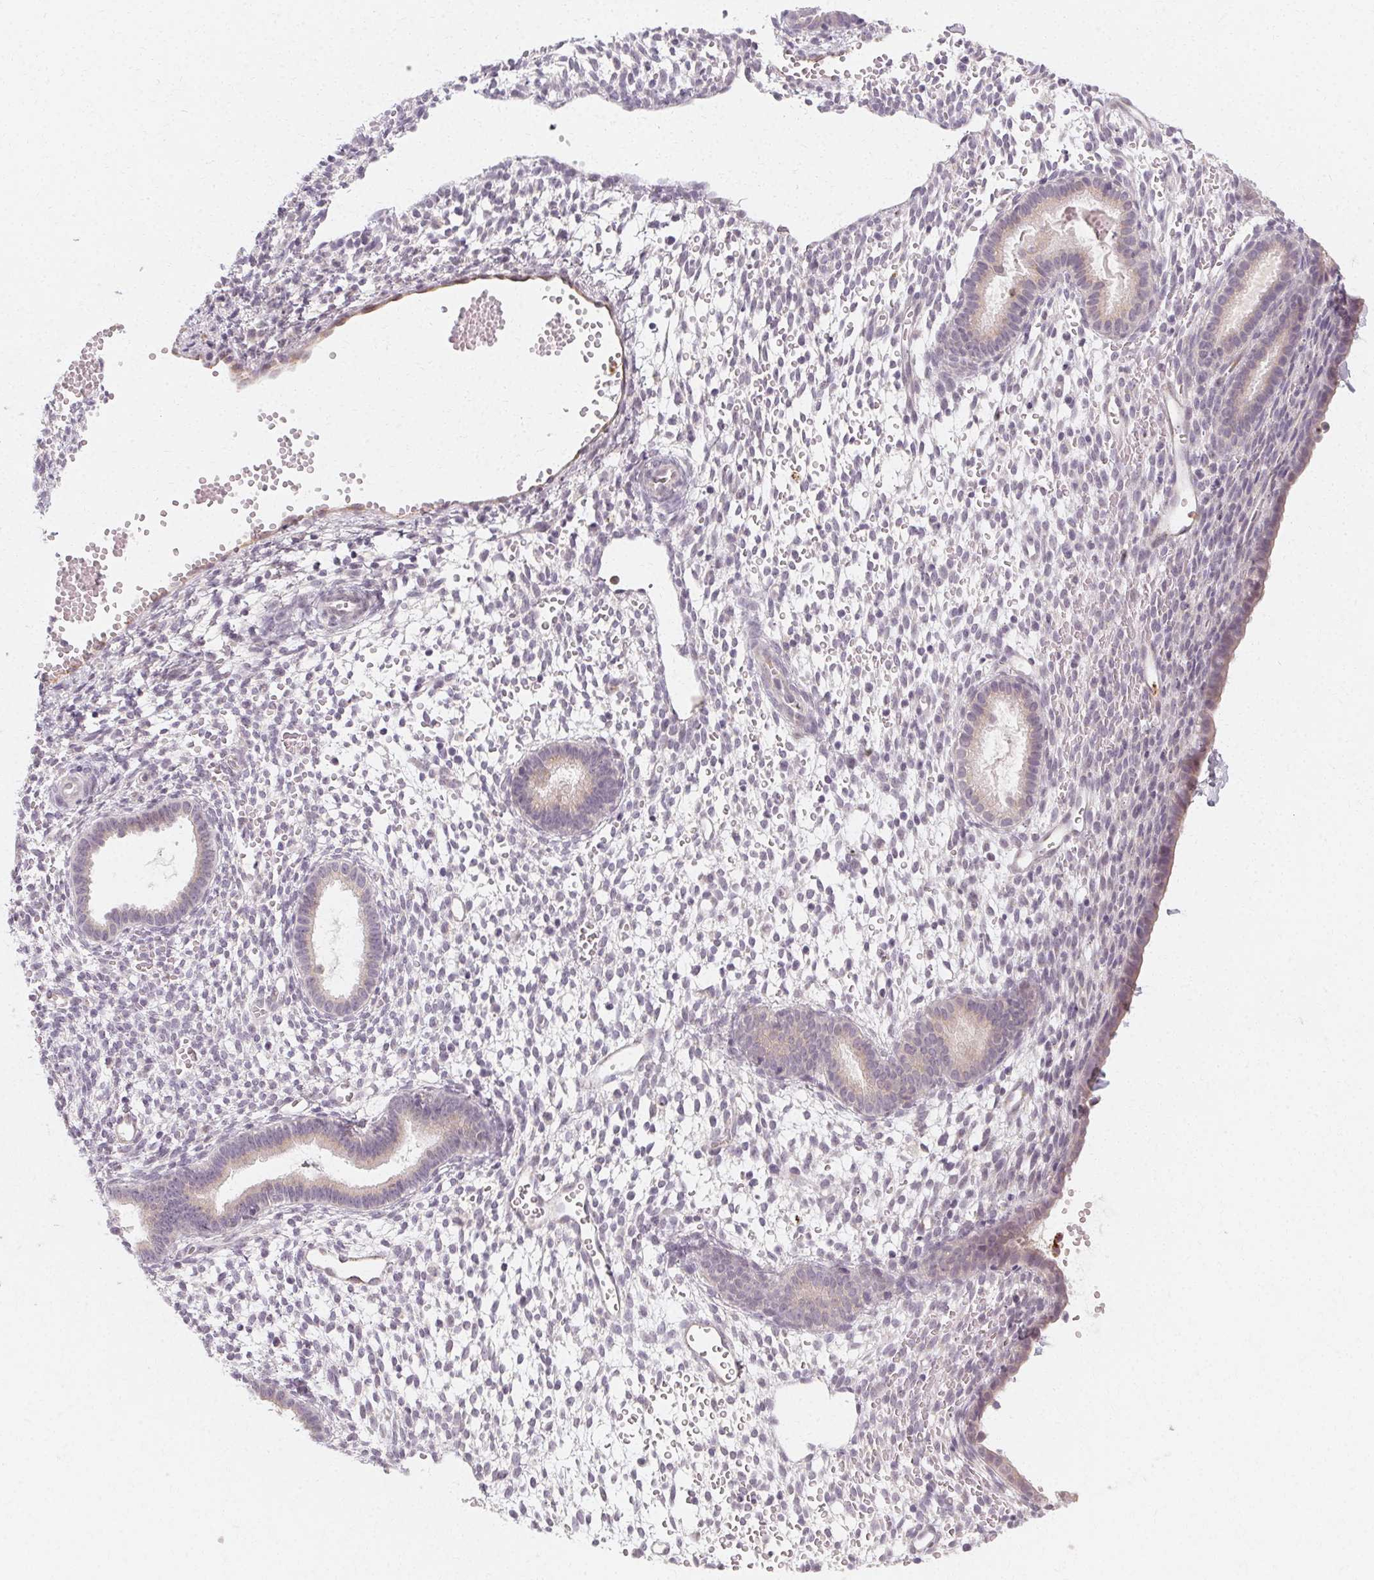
{"staining": {"intensity": "negative", "quantity": "none", "location": "none"}, "tissue": "endometrium", "cell_type": "Cells in endometrial stroma", "image_type": "normal", "snomed": [{"axis": "morphology", "description": "Normal tissue, NOS"}, {"axis": "topography", "description": "Endometrium"}], "caption": "Endometrium was stained to show a protein in brown. There is no significant staining in cells in endometrial stroma. Nuclei are stained in blue.", "gene": "CLCNKA", "patient": {"sex": "female", "age": 36}}